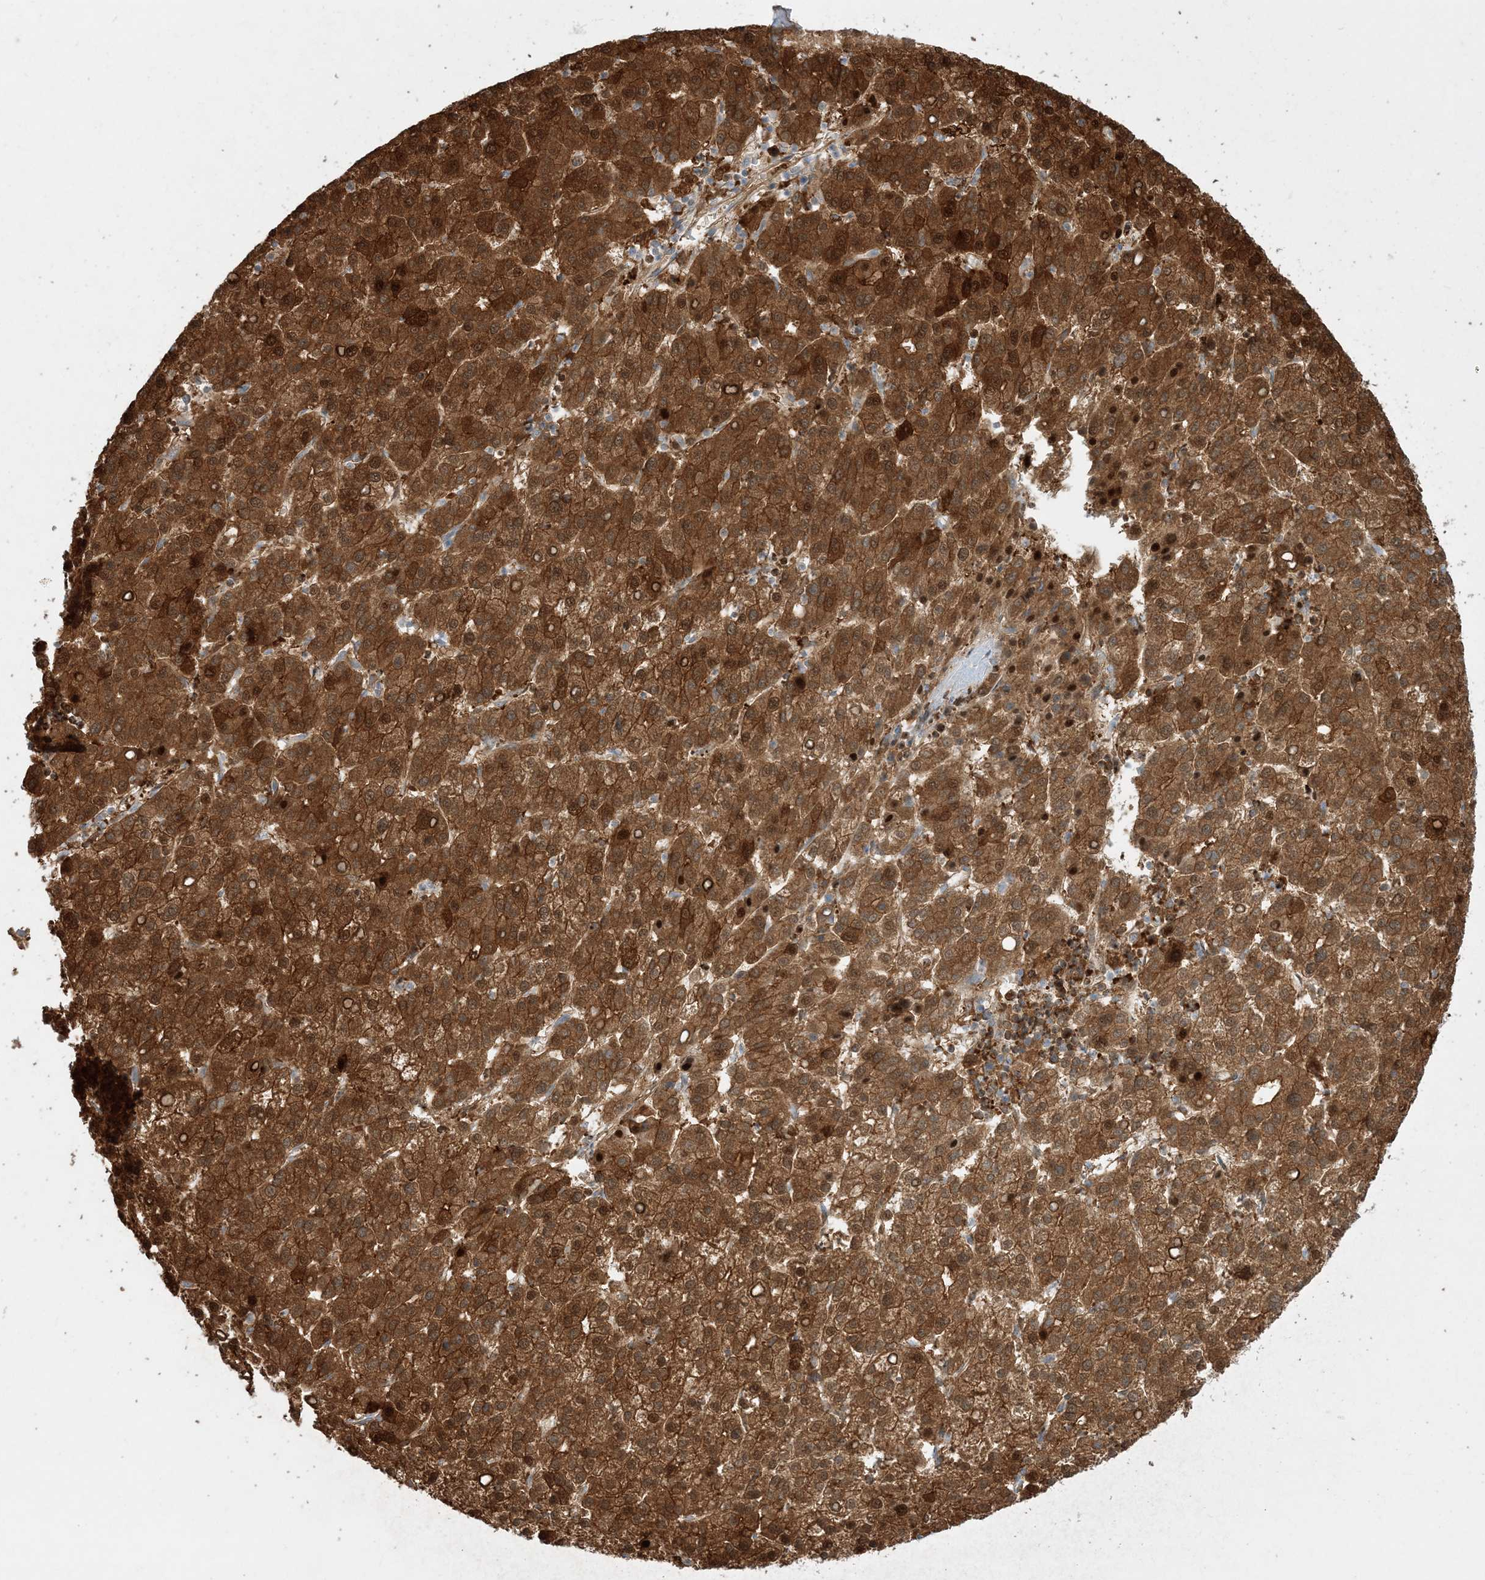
{"staining": {"intensity": "strong", "quantity": ">75%", "location": "cytoplasmic/membranous"}, "tissue": "liver cancer", "cell_type": "Tumor cells", "image_type": "cancer", "snomed": [{"axis": "morphology", "description": "Carcinoma, Hepatocellular, NOS"}, {"axis": "topography", "description": "Liver"}], "caption": "Protein expression analysis of human hepatocellular carcinoma (liver) reveals strong cytoplasmic/membranous positivity in about >75% of tumor cells. (DAB IHC, brown staining for protein, blue staining for nuclei).", "gene": "ARHGEF9", "patient": {"sex": "female", "age": 58}}